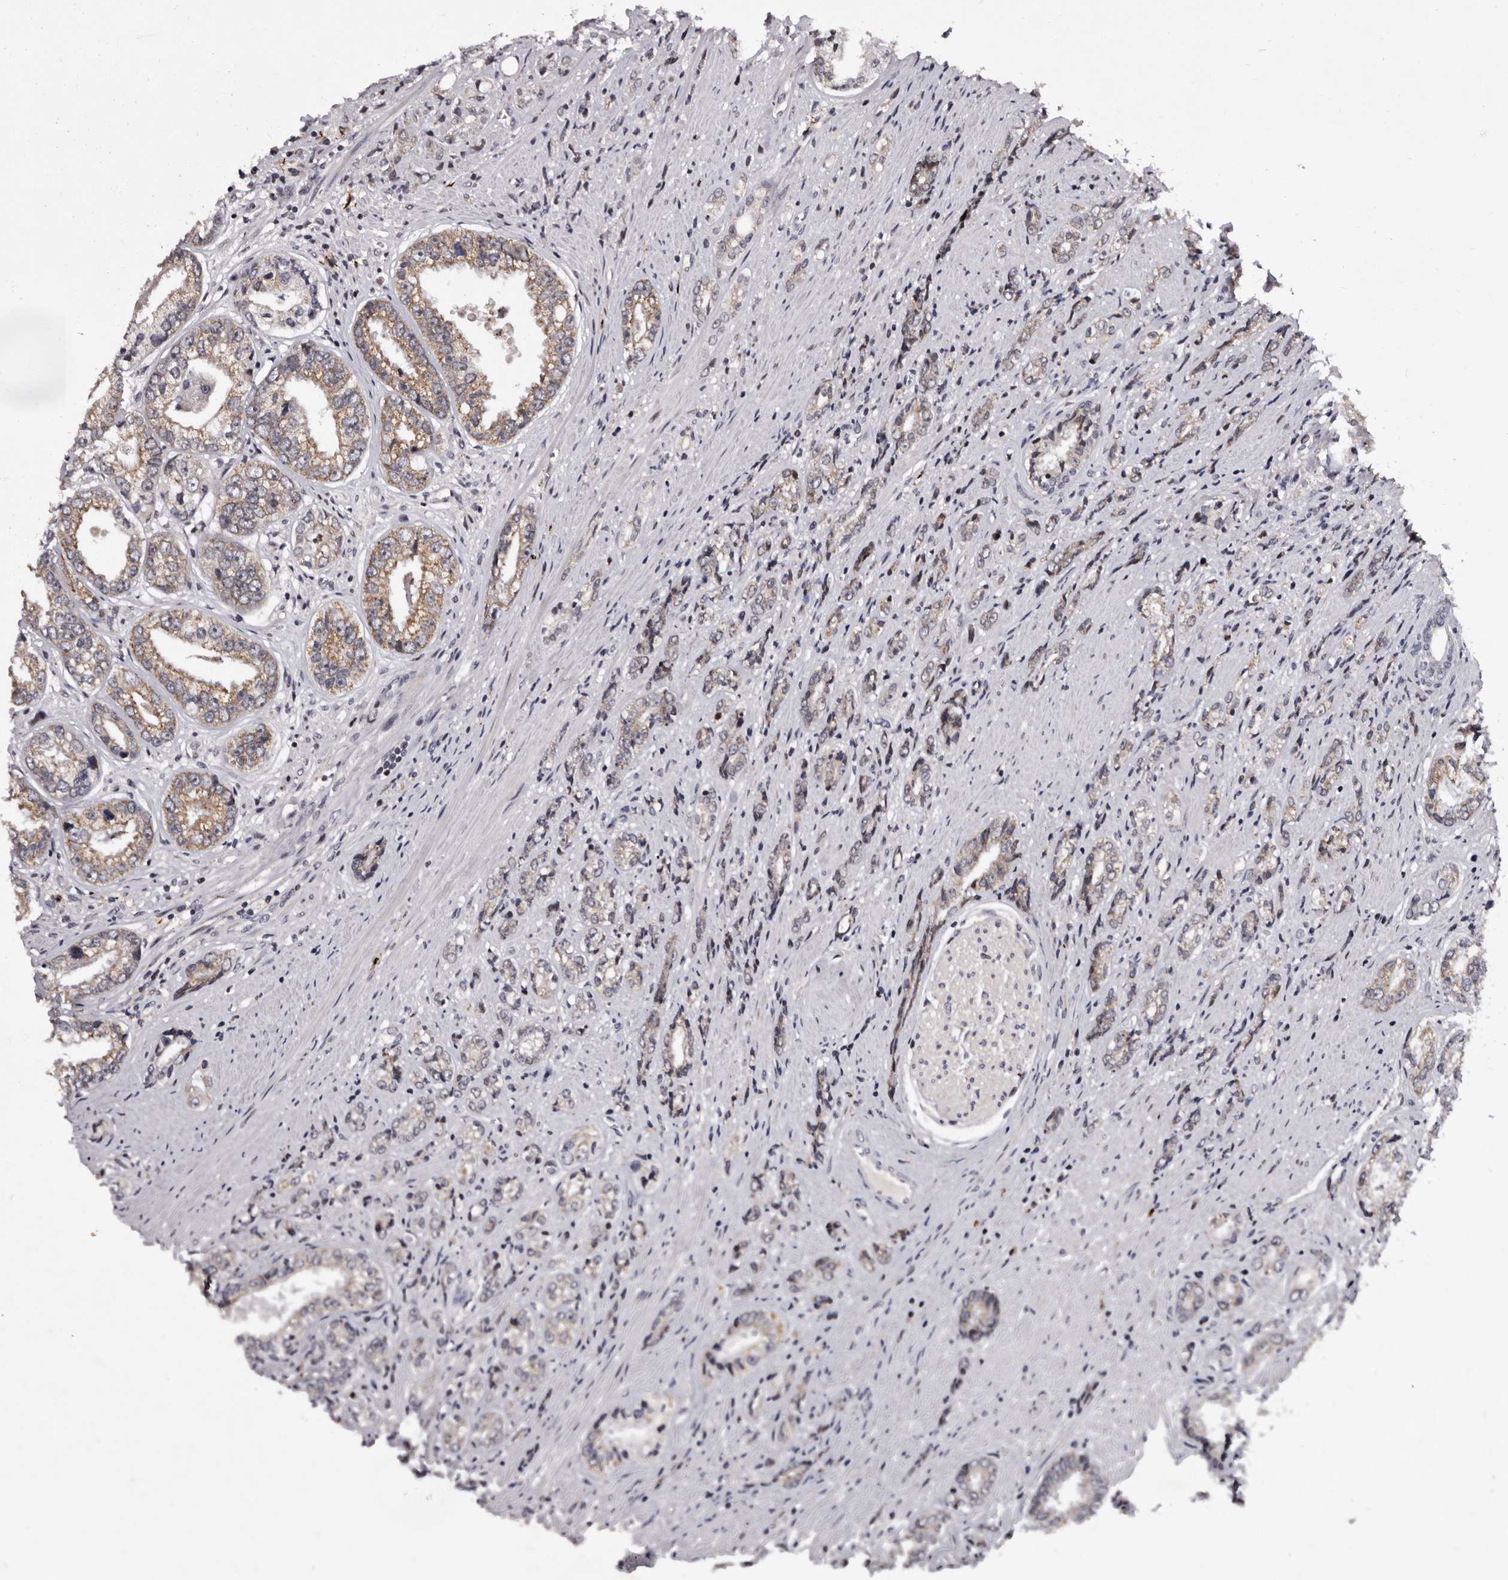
{"staining": {"intensity": "weak", "quantity": "<25%", "location": "cytoplasmic/membranous"}, "tissue": "prostate cancer", "cell_type": "Tumor cells", "image_type": "cancer", "snomed": [{"axis": "morphology", "description": "Adenocarcinoma, High grade"}, {"axis": "topography", "description": "Prostate"}], "caption": "Micrograph shows no significant protein staining in tumor cells of prostate high-grade adenocarcinoma.", "gene": "TNKS", "patient": {"sex": "male", "age": 61}}